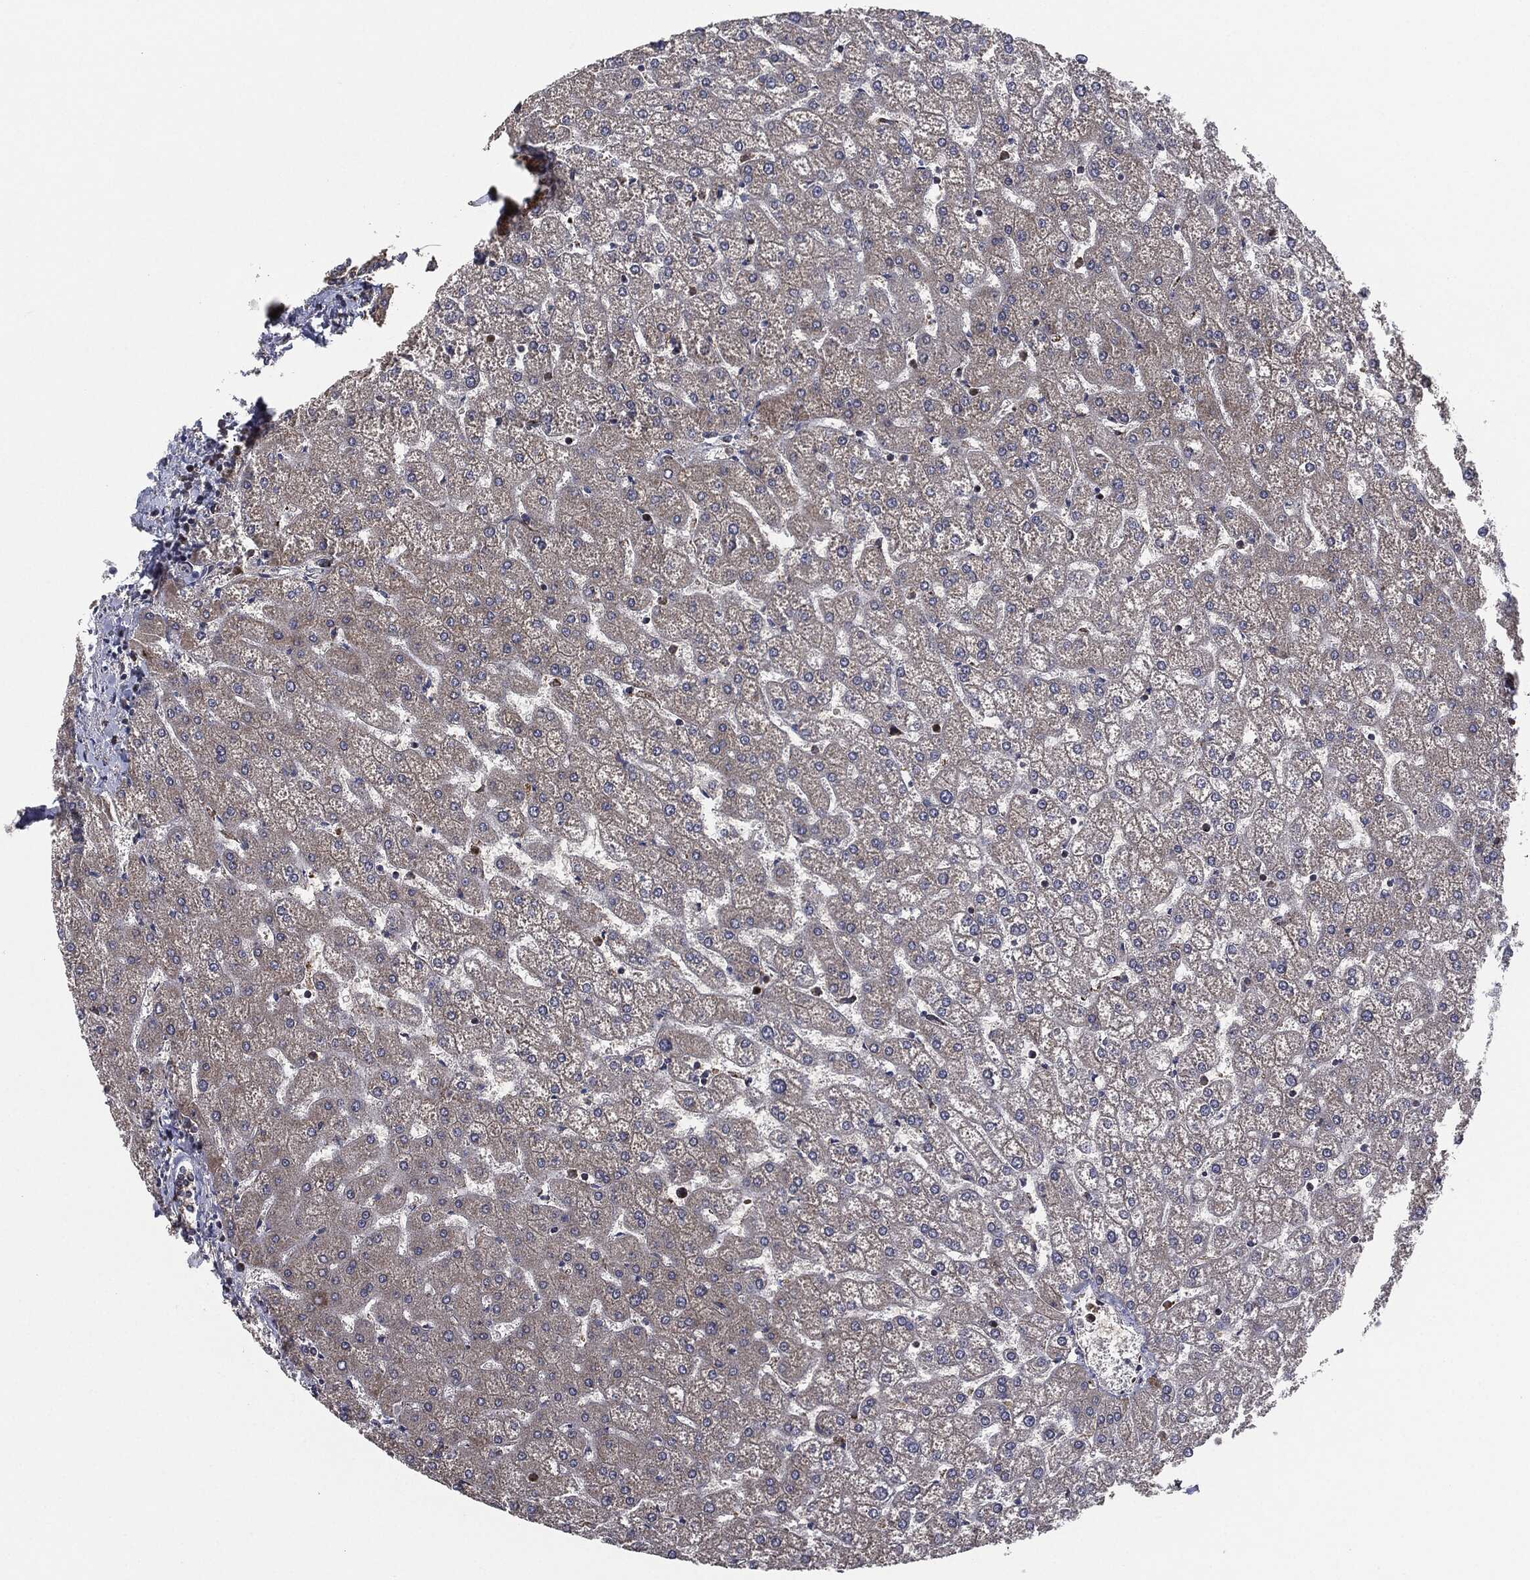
{"staining": {"intensity": "weak", "quantity": "<25%", "location": "cytoplasmic/membranous"}, "tissue": "liver", "cell_type": "Cholangiocytes", "image_type": "normal", "snomed": [{"axis": "morphology", "description": "Normal tissue, NOS"}, {"axis": "topography", "description": "Liver"}], "caption": "This is an immunohistochemistry (IHC) micrograph of benign human liver. There is no positivity in cholangiocytes.", "gene": "NDUFV2", "patient": {"sex": "female", "age": 32}}